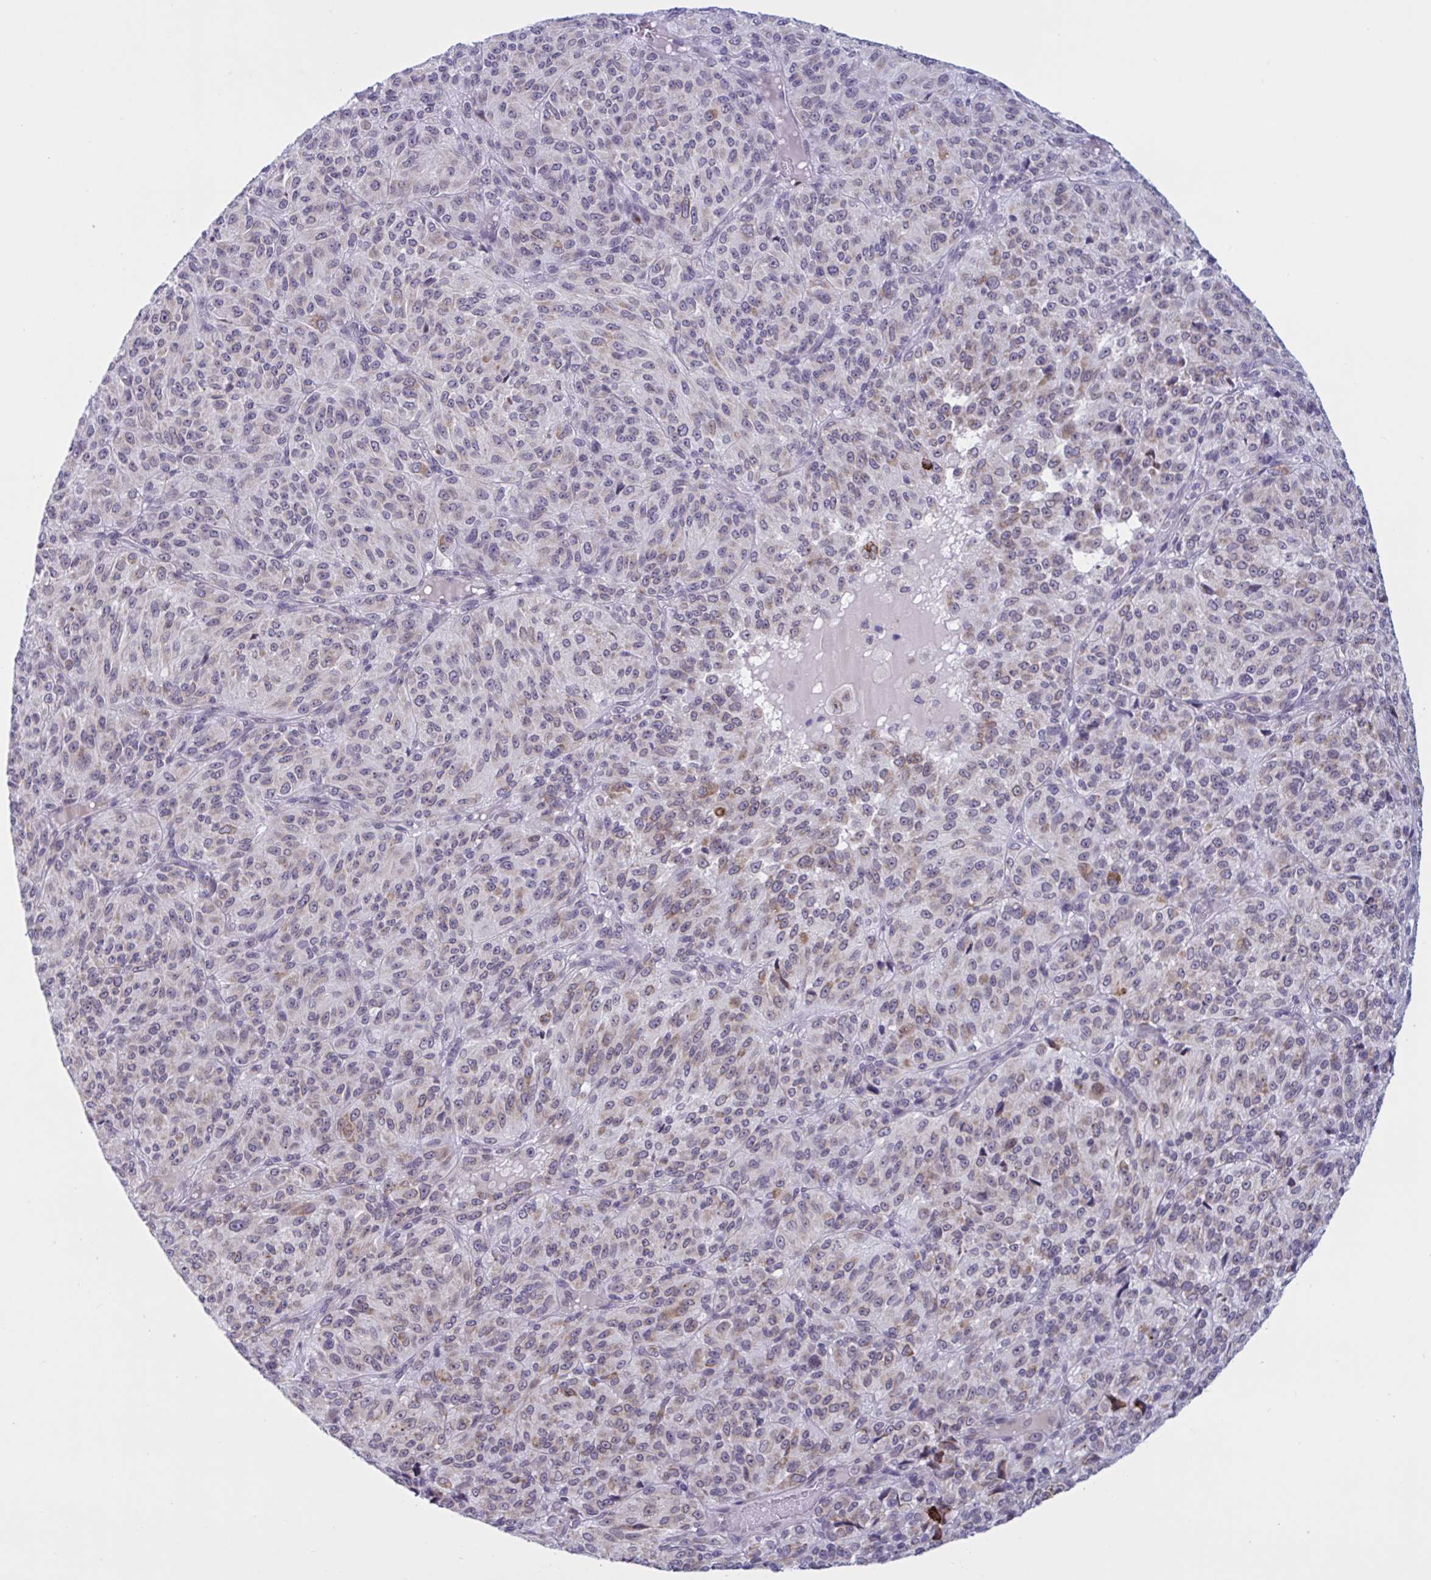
{"staining": {"intensity": "weak", "quantity": "25%-75%", "location": "cytoplasmic/membranous,nuclear"}, "tissue": "melanoma", "cell_type": "Tumor cells", "image_type": "cancer", "snomed": [{"axis": "morphology", "description": "Malignant melanoma, Metastatic site"}, {"axis": "topography", "description": "Brain"}], "caption": "Tumor cells reveal low levels of weak cytoplasmic/membranous and nuclear positivity in about 25%-75% of cells in melanoma. (DAB IHC with brightfield microscopy, high magnification).", "gene": "DOCK11", "patient": {"sex": "female", "age": 56}}